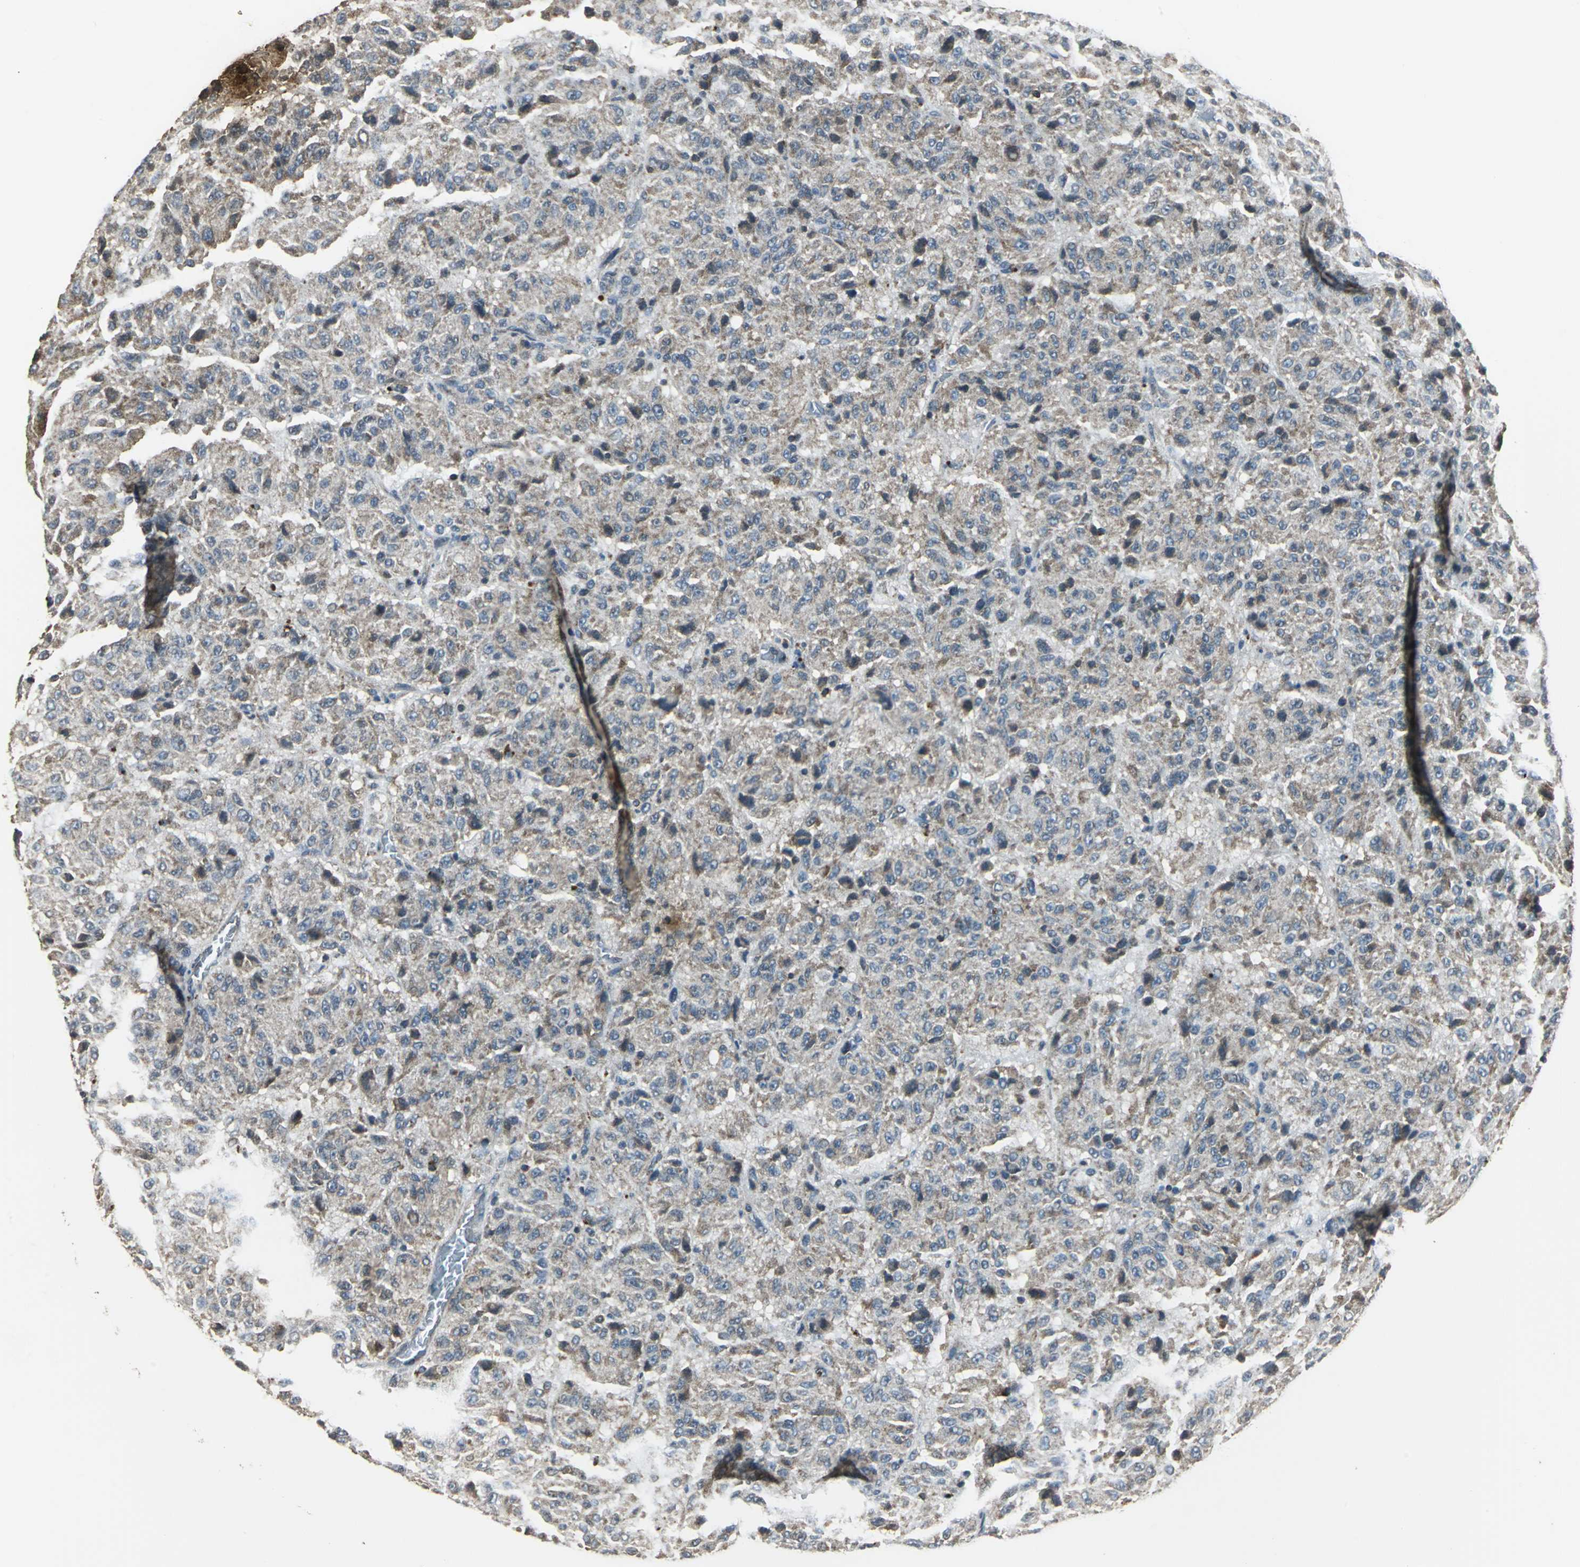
{"staining": {"intensity": "weak", "quantity": "25%-75%", "location": "cytoplasmic/membranous"}, "tissue": "melanoma", "cell_type": "Tumor cells", "image_type": "cancer", "snomed": [{"axis": "morphology", "description": "Malignant melanoma, Metastatic site"}, {"axis": "topography", "description": "Lung"}], "caption": "This image exhibits IHC staining of human malignant melanoma (metastatic site), with low weak cytoplasmic/membranous expression in about 25%-75% of tumor cells.", "gene": "DNAJB4", "patient": {"sex": "male", "age": 64}}